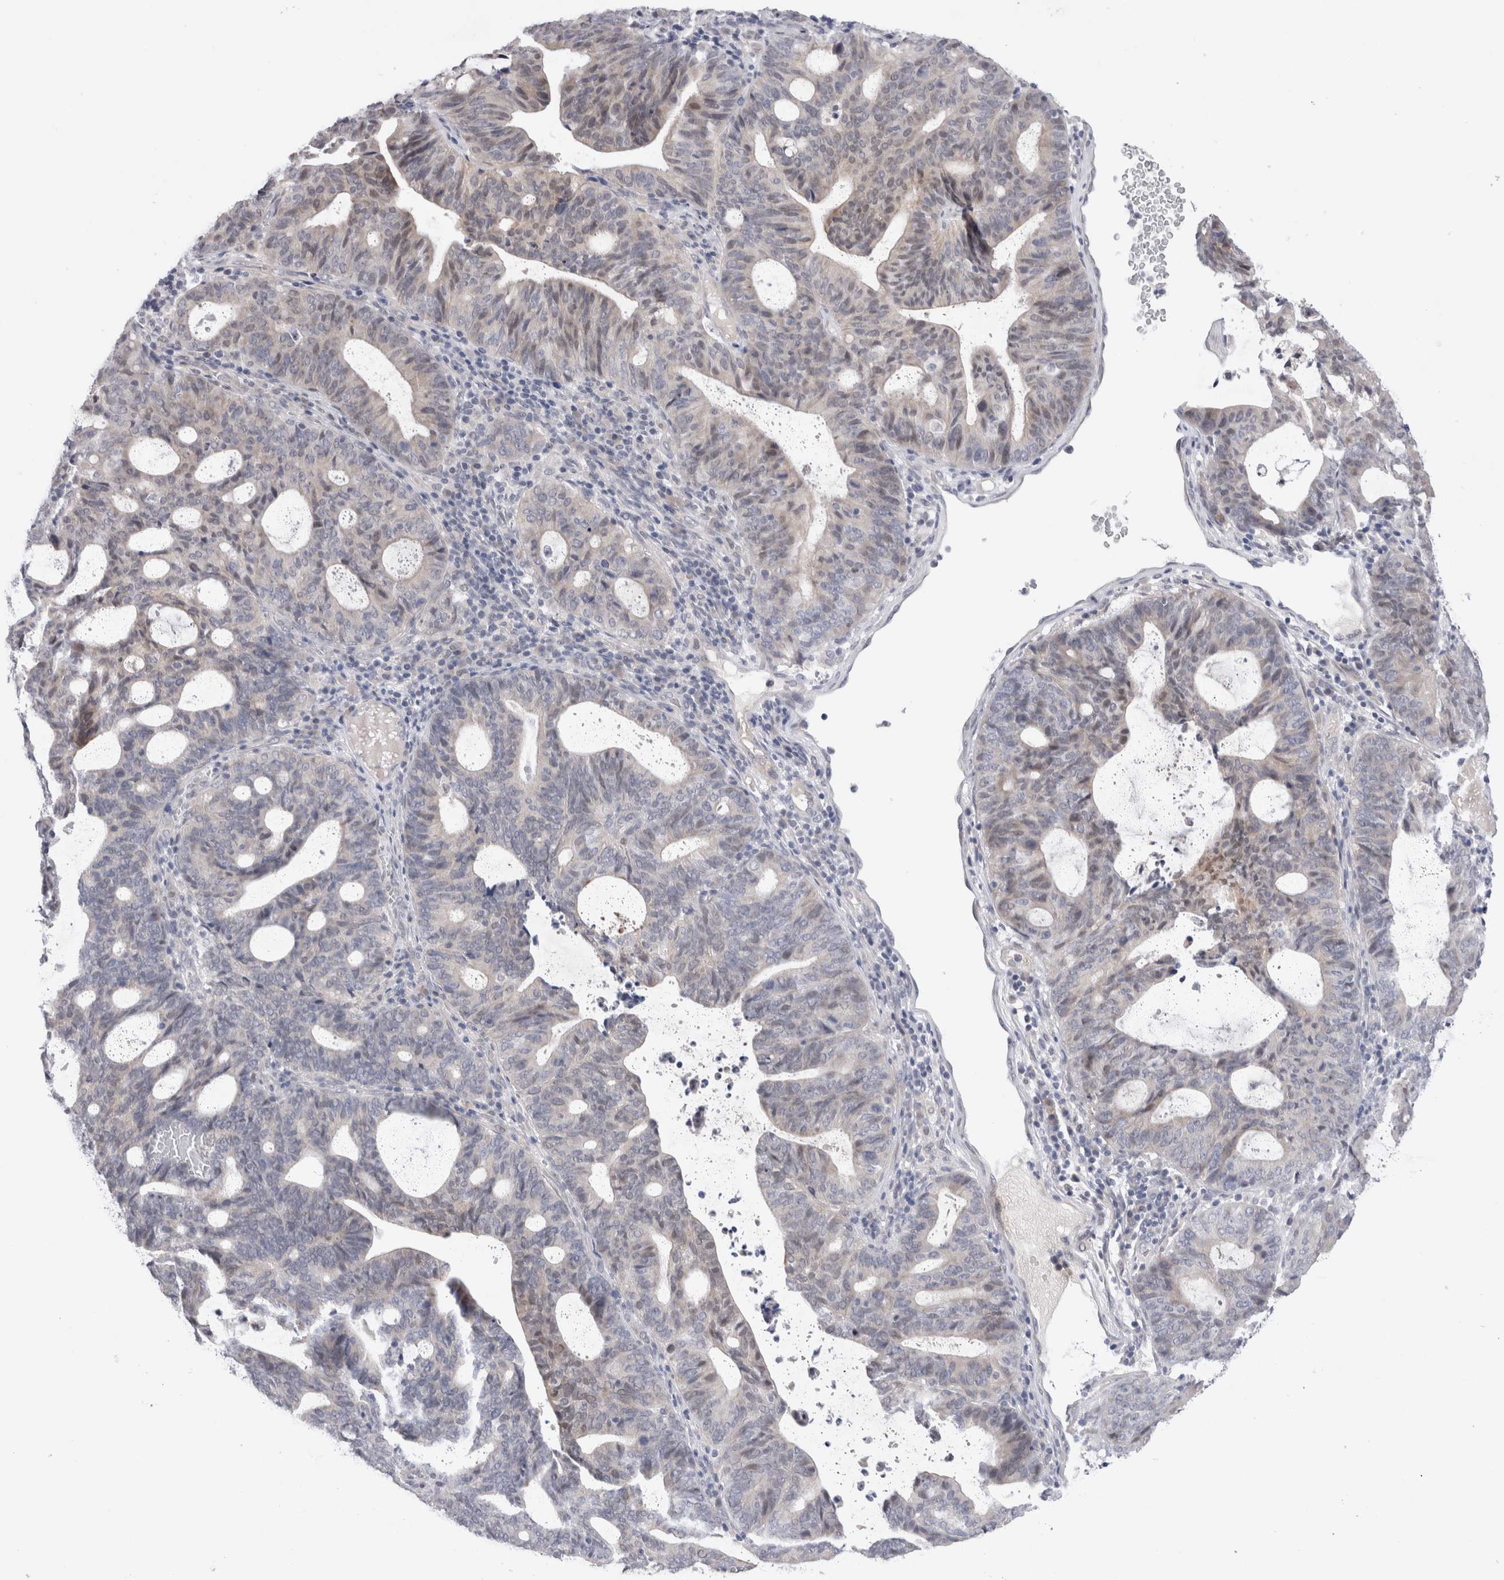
{"staining": {"intensity": "negative", "quantity": "none", "location": "none"}, "tissue": "endometrial cancer", "cell_type": "Tumor cells", "image_type": "cancer", "snomed": [{"axis": "morphology", "description": "Adenocarcinoma, NOS"}, {"axis": "topography", "description": "Uterus"}], "caption": "This photomicrograph is of endometrial adenocarcinoma stained with IHC to label a protein in brown with the nuclei are counter-stained blue. There is no positivity in tumor cells.", "gene": "CRYBG1", "patient": {"sex": "female", "age": 83}}